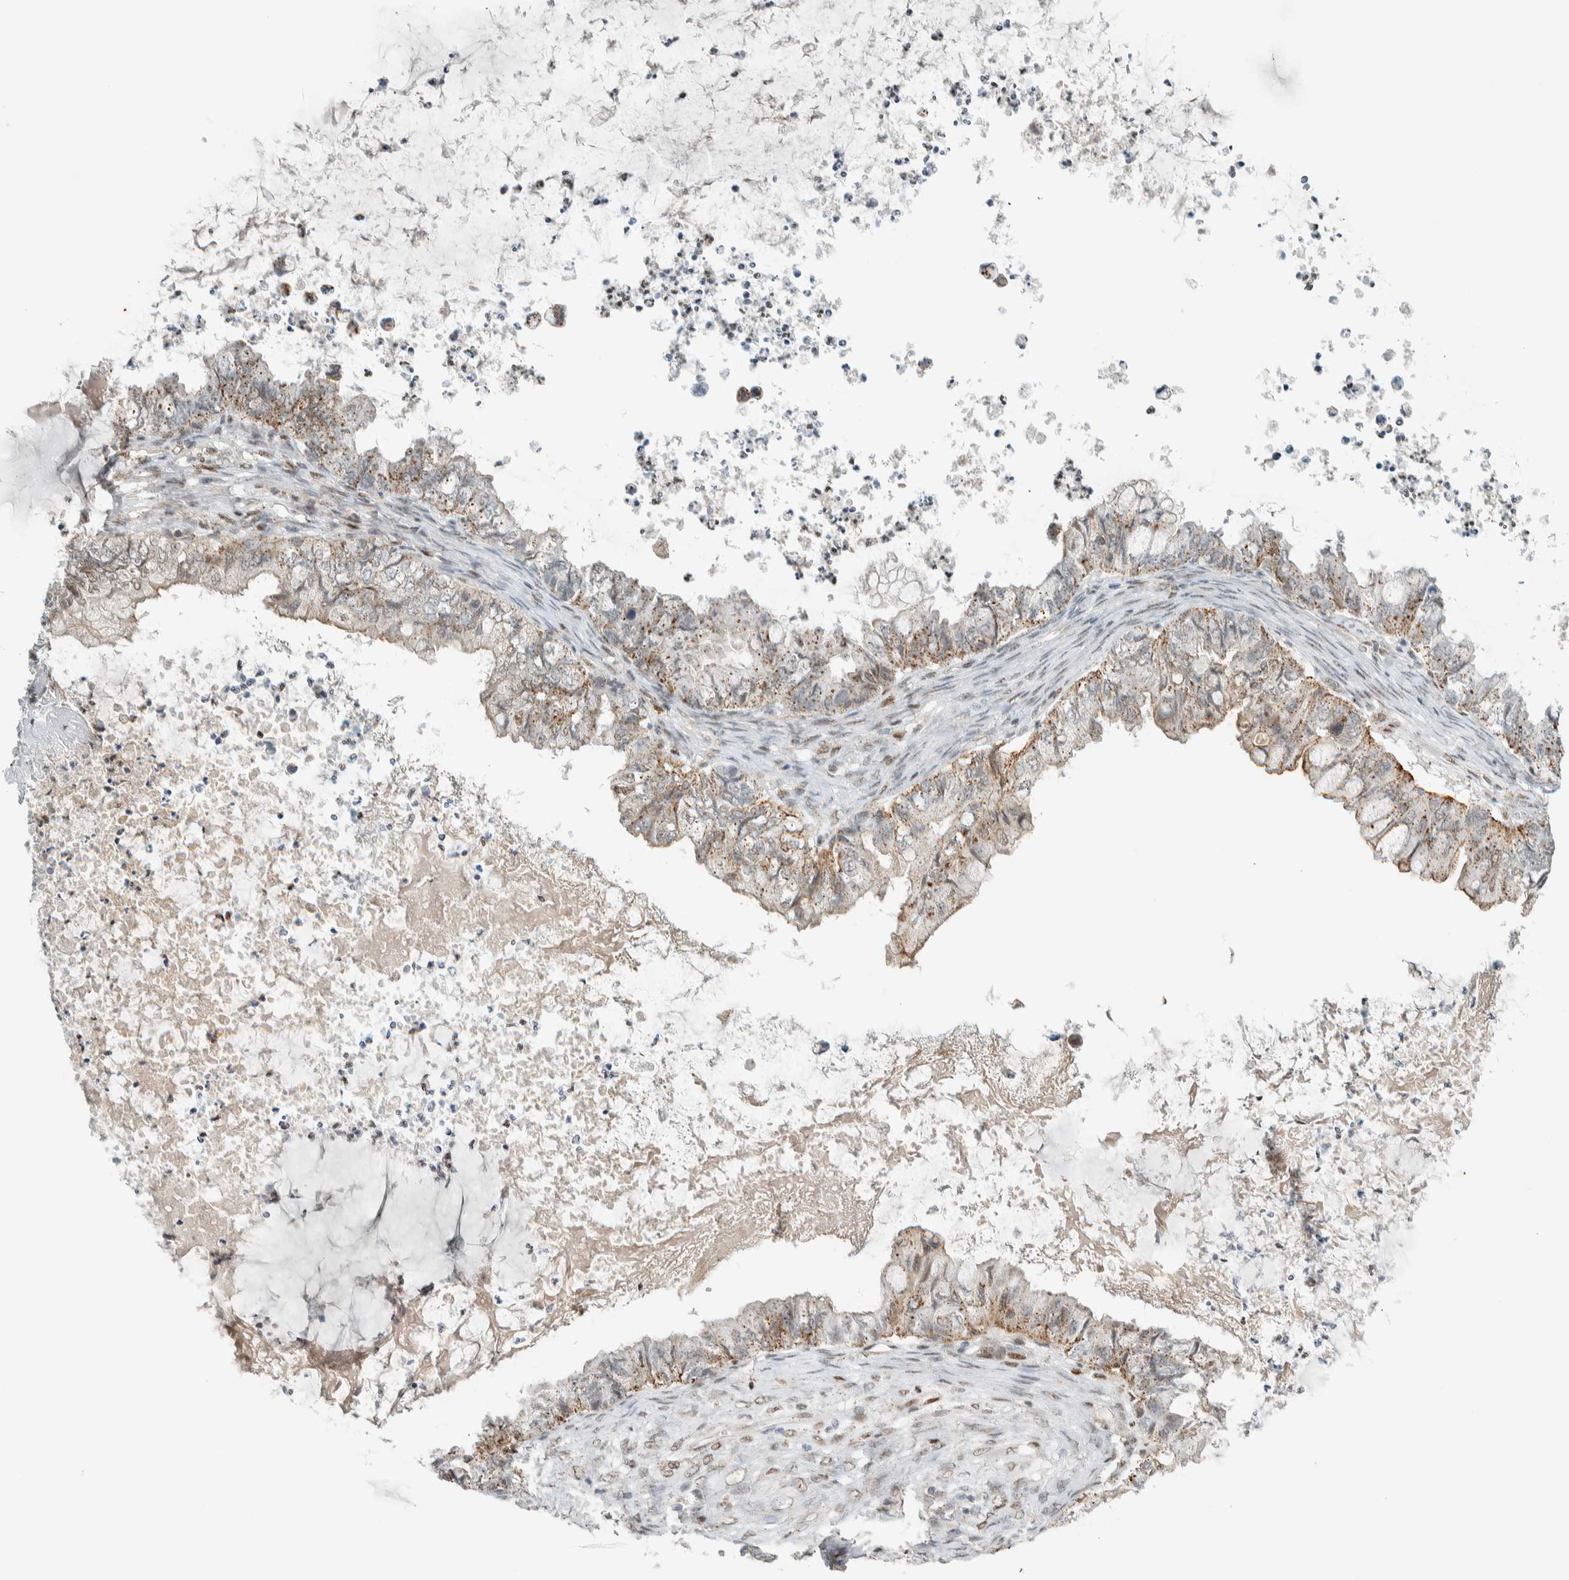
{"staining": {"intensity": "weak", "quantity": ">75%", "location": "cytoplasmic/membranous"}, "tissue": "ovarian cancer", "cell_type": "Tumor cells", "image_type": "cancer", "snomed": [{"axis": "morphology", "description": "Cystadenocarcinoma, mucinous, NOS"}, {"axis": "topography", "description": "Ovary"}], "caption": "Immunohistochemistry image of human ovarian cancer (mucinous cystadenocarcinoma) stained for a protein (brown), which shows low levels of weak cytoplasmic/membranous staining in approximately >75% of tumor cells.", "gene": "TFE3", "patient": {"sex": "female", "age": 80}}